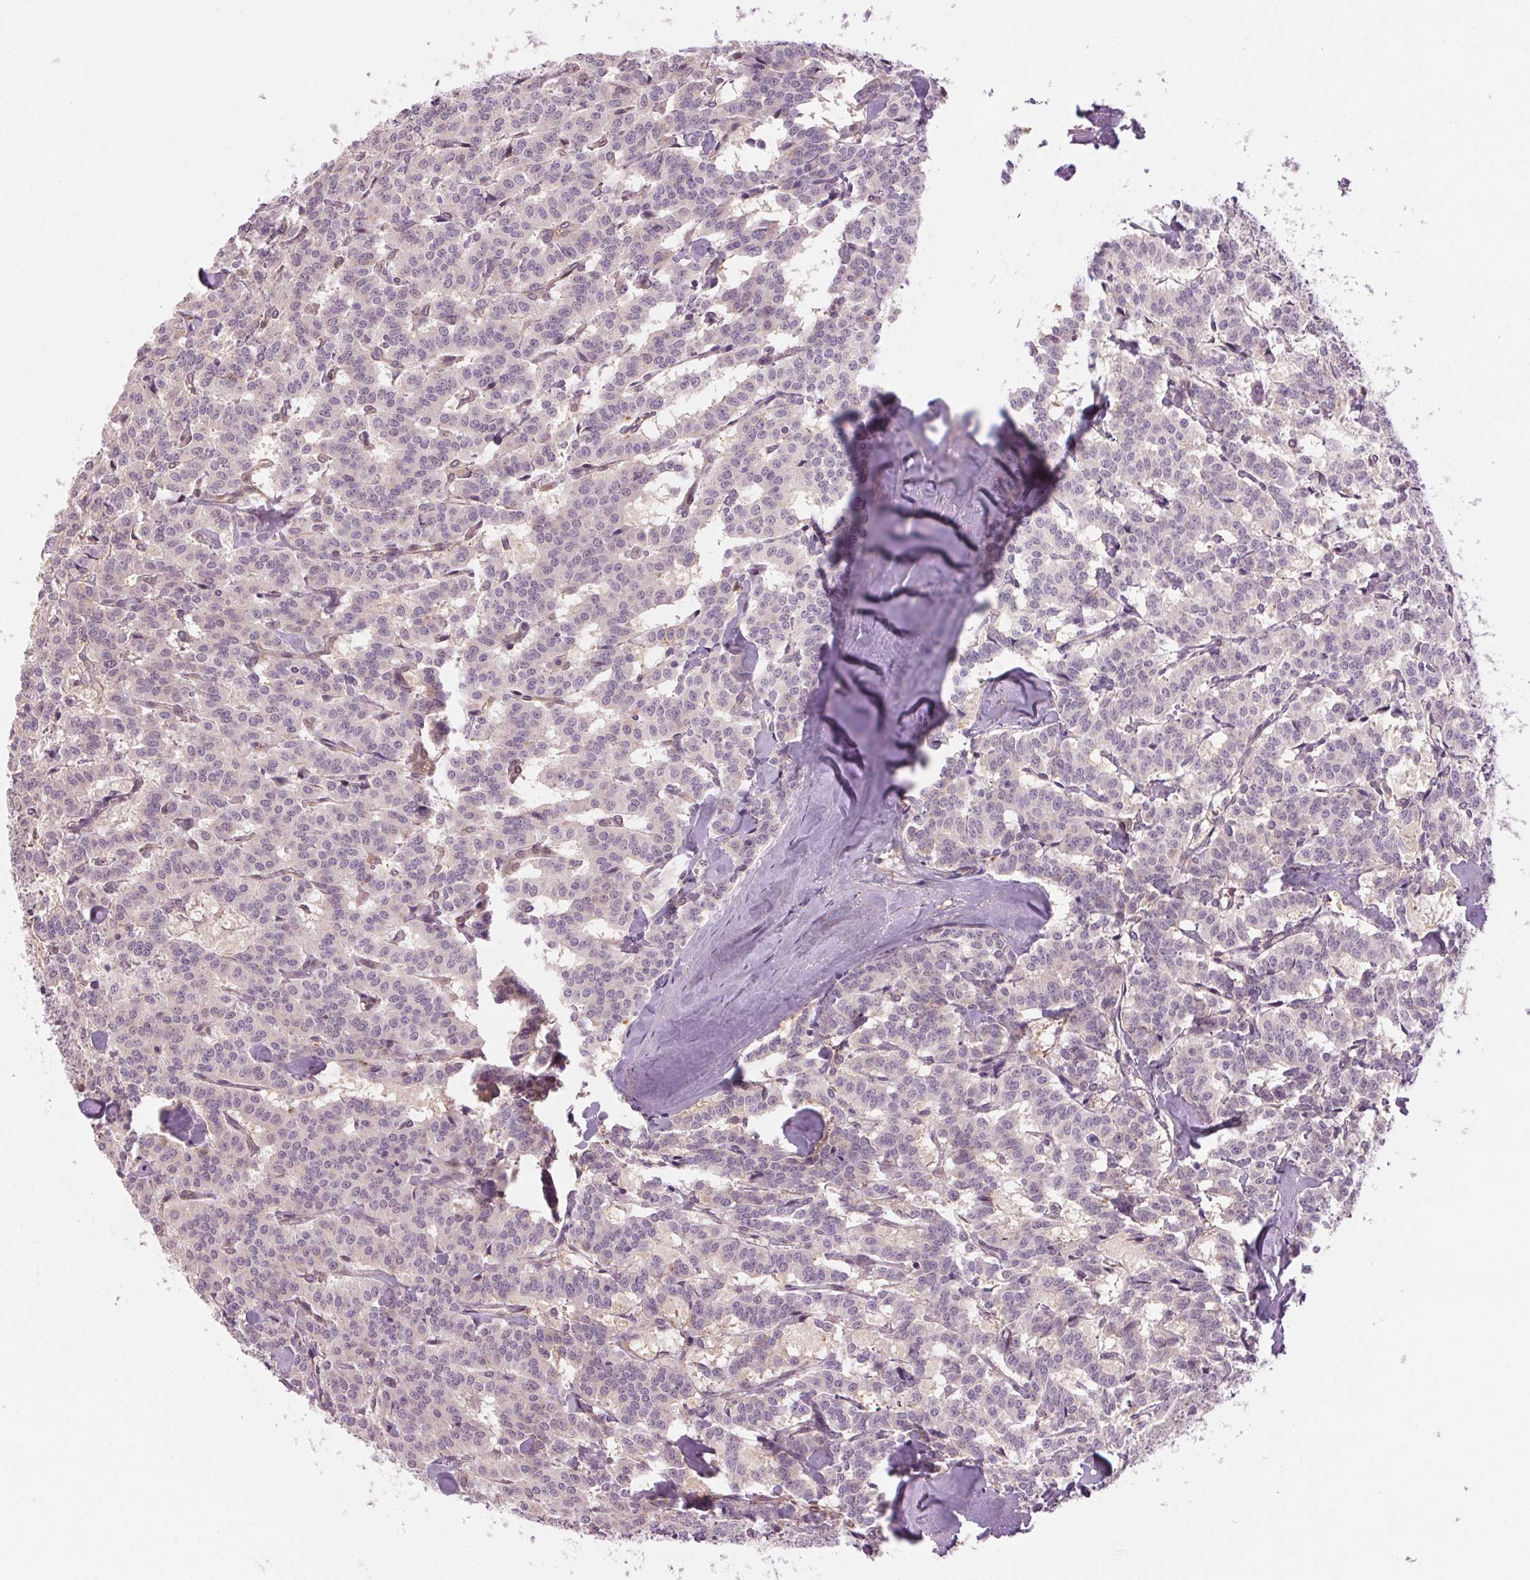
{"staining": {"intensity": "negative", "quantity": "none", "location": "none"}, "tissue": "carcinoid", "cell_type": "Tumor cells", "image_type": "cancer", "snomed": [{"axis": "morphology", "description": "Carcinoid, malignant, NOS"}, {"axis": "topography", "description": "Lung"}], "caption": "Image shows no significant protein positivity in tumor cells of carcinoid.", "gene": "HHLA2", "patient": {"sex": "female", "age": 46}}